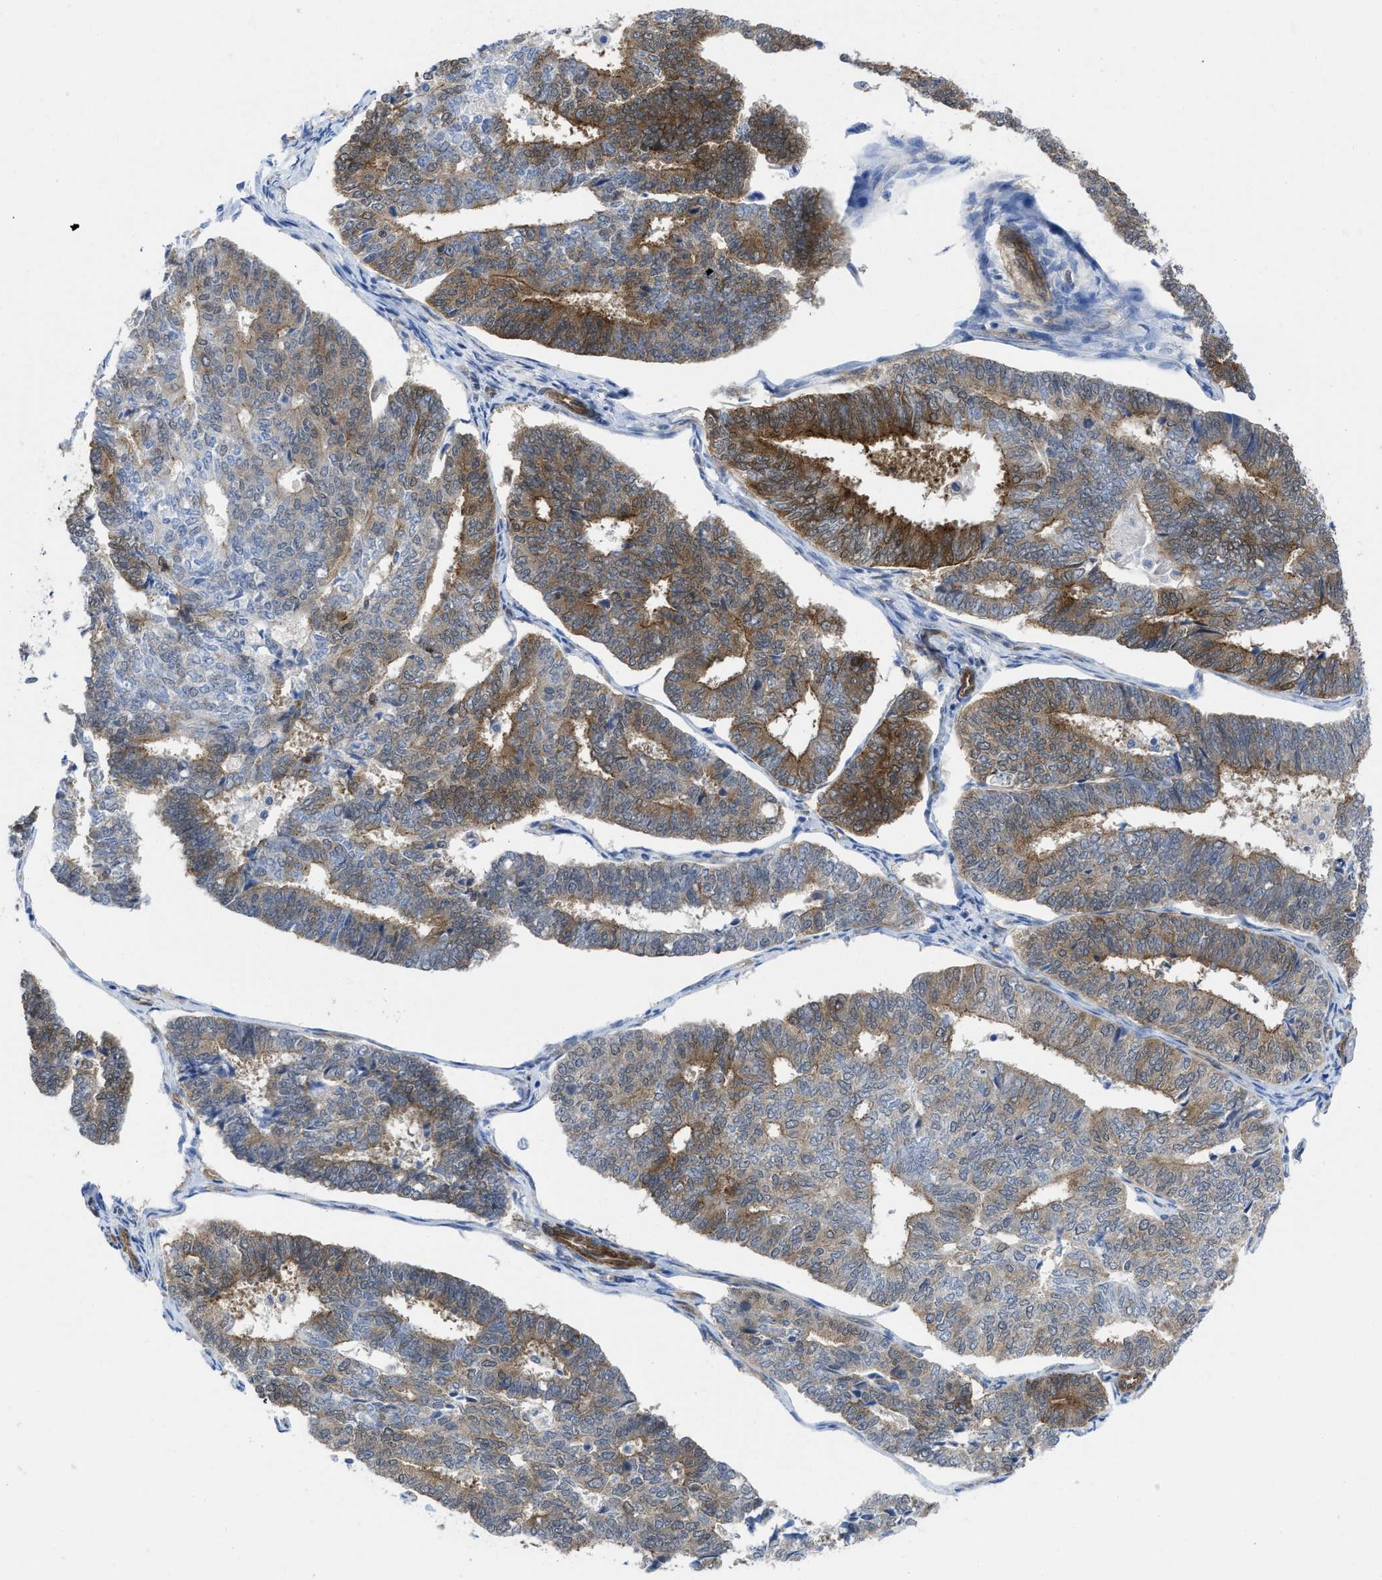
{"staining": {"intensity": "strong", "quantity": "<25%", "location": "cytoplasmic/membranous"}, "tissue": "endometrial cancer", "cell_type": "Tumor cells", "image_type": "cancer", "snomed": [{"axis": "morphology", "description": "Adenocarcinoma, NOS"}, {"axis": "topography", "description": "Endometrium"}], "caption": "This histopathology image shows endometrial cancer stained with IHC to label a protein in brown. The cytoplasmic/membranous of tumor cells show strong positivity for the protein. Nuclei are counter-stained blue.", "gene": "PDLIM5", "patient": {"sex": "female", "age": 70}}